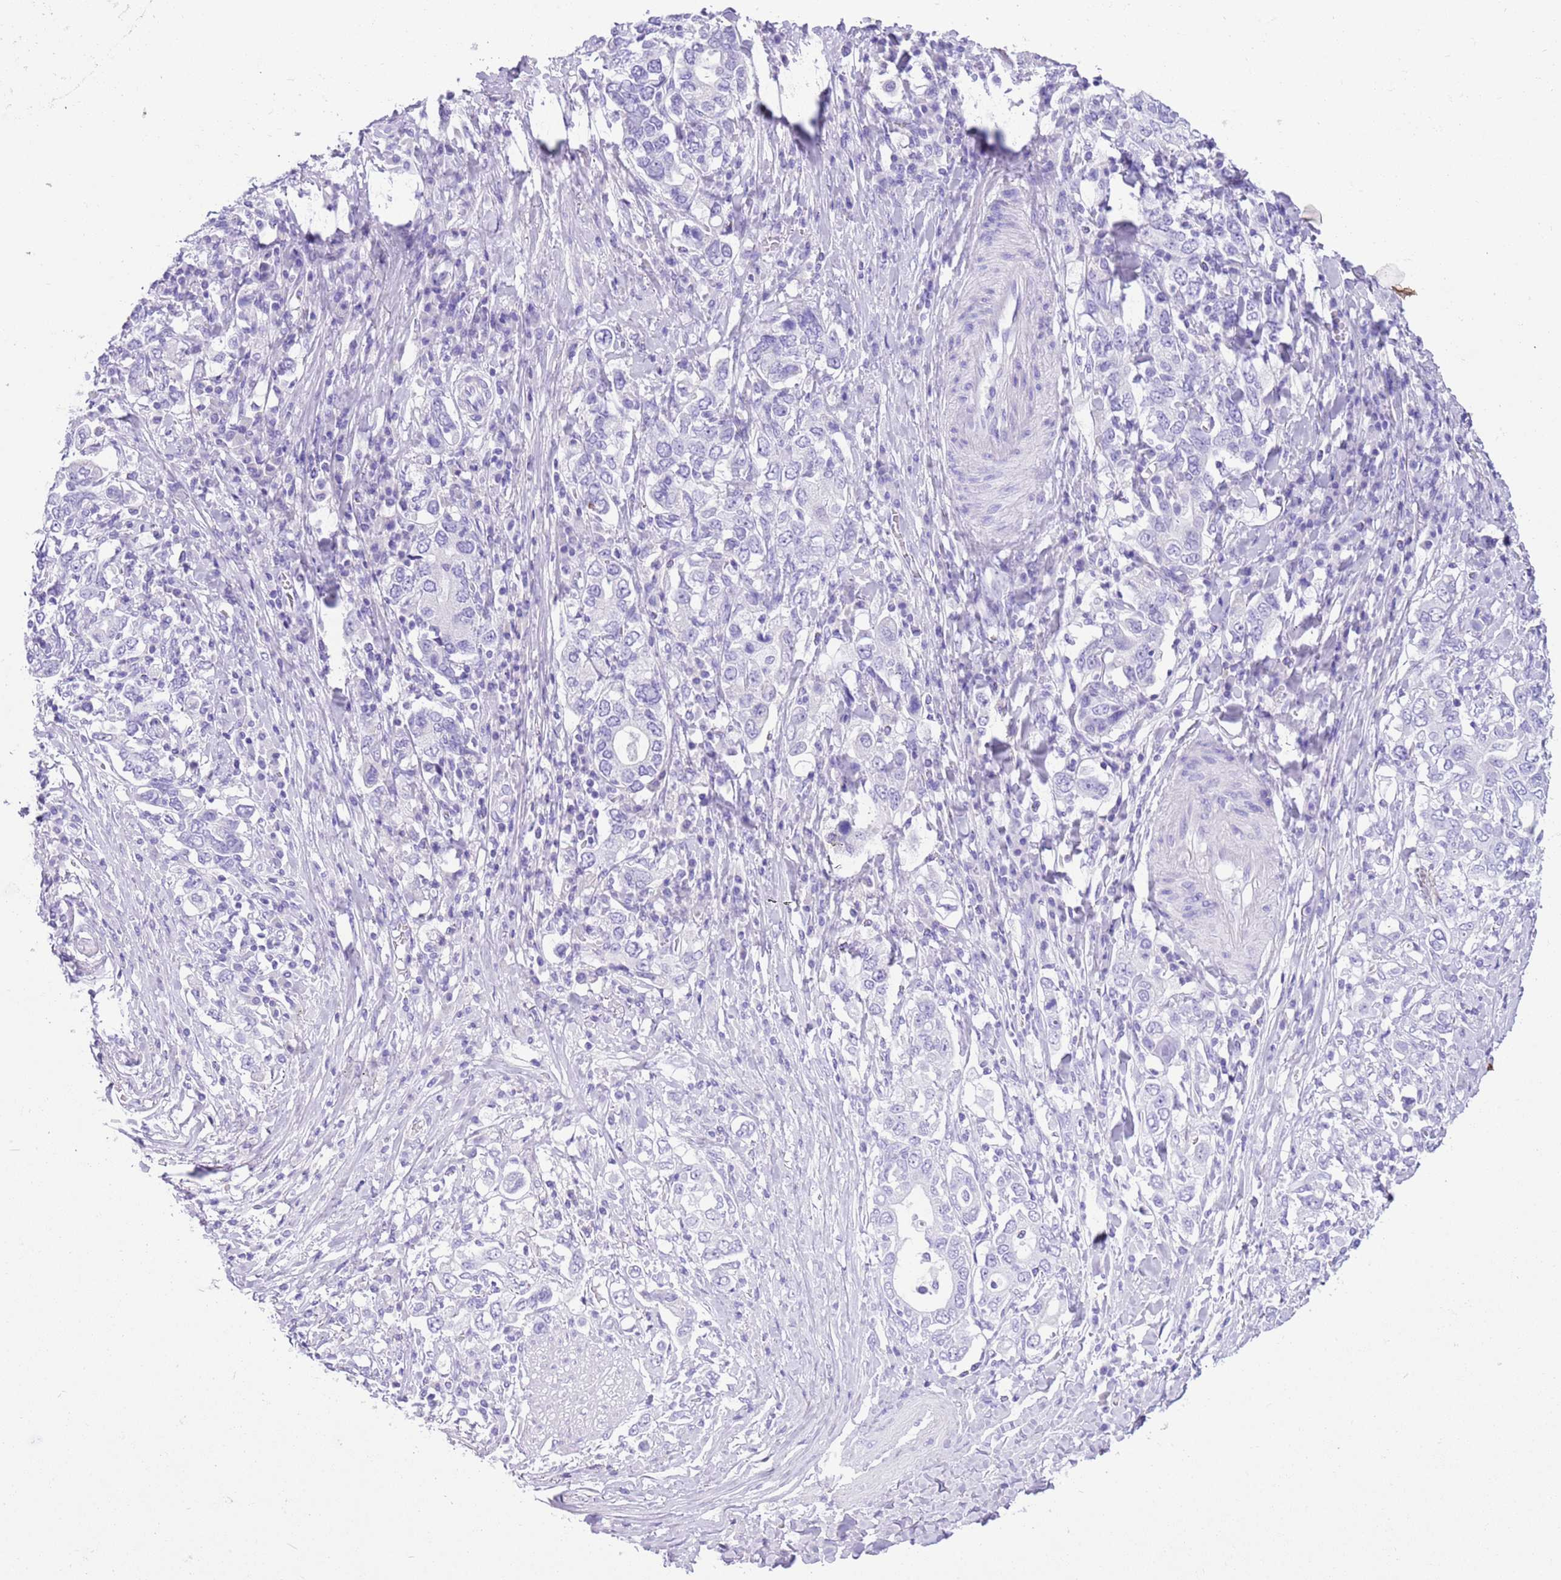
{"staining": {"intensity": "negative", "quantity": "none", "location": "none"}, "tissue": "stomach cancer", "cell_type": "Tumor cells", "image_type": "cancer", "snomed": [{"axis": "morphology", "description": "Adenocarcinoma, NOS"}, {"axis": "topography", "description": "Stomach, upper"}, {"axis": "topography", "description": "Stomach"}], "caption": "This photomicrograph is of stomach cancer stained with immunohistochemistry (IHC) to label a protein in brown with the nuclei are counter-stained blue. There is no positivity in tumor cells.", "gene": "TBC1D10B", "patient": {"sex": "male", "age": 62}}